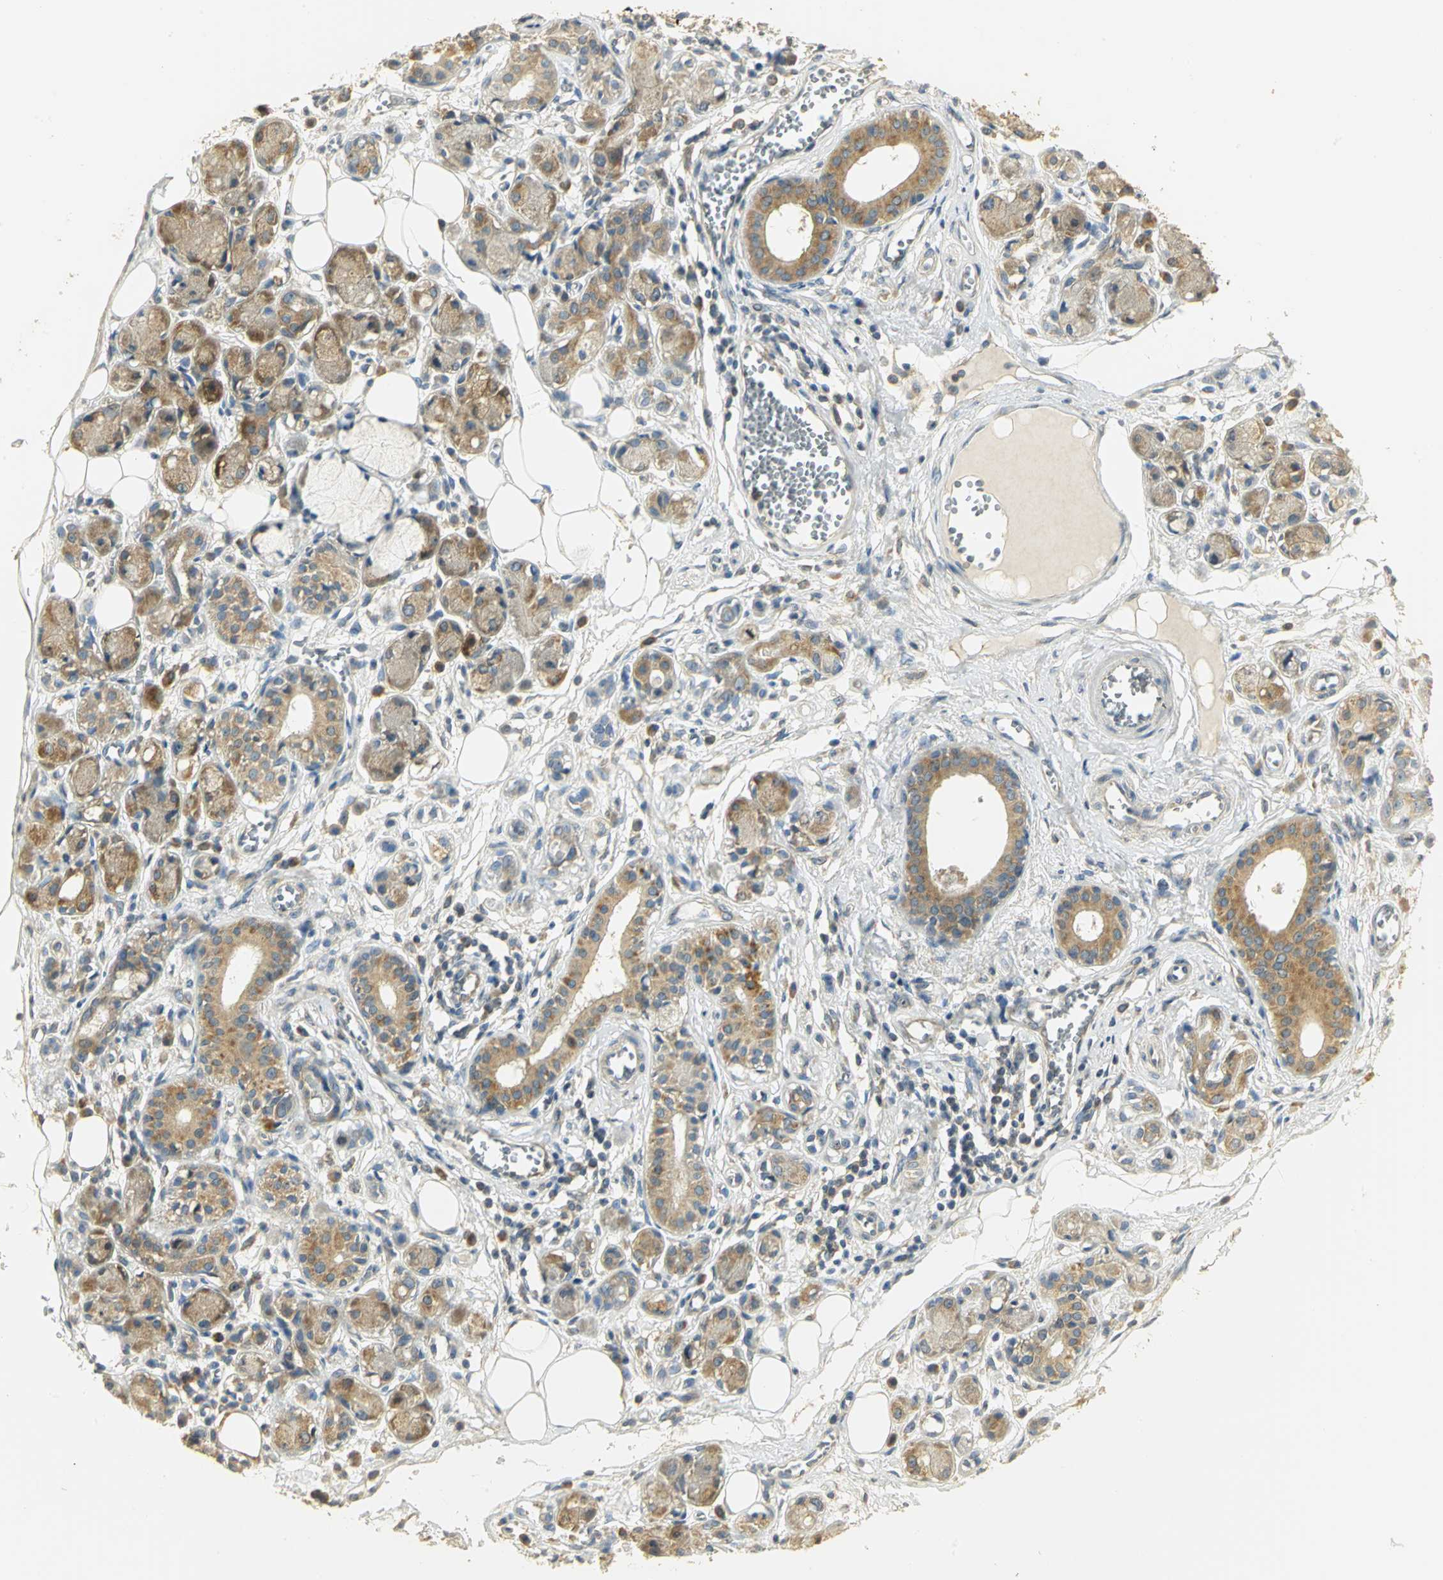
{"staining": {"intensity": "moderate", "quantity": ">75%", "location": "cytoplasmic/membranous"}, "tissue": "adipose tissue", "cell_type": "Adipocytes", "image_type": "normal", "snomed": [{"axis": "morphology", "description": "Normal tissue, NOS"}, {"axis": "morphology", "description": "Inflammation, NOS"}, {"axis": "topography", "description": "Vascular tissue"}, {"axis": "topography", "description": "Salivary gland"}], "caption": "Protein expression by immunohistochemistry (IHC) shows moderate cytoplasmic/membranous expression in approximately >75% of adipocytes in normal adipose tissue.", "gene": "RARS1", "patient": {"sex": "female", "age": 75}}